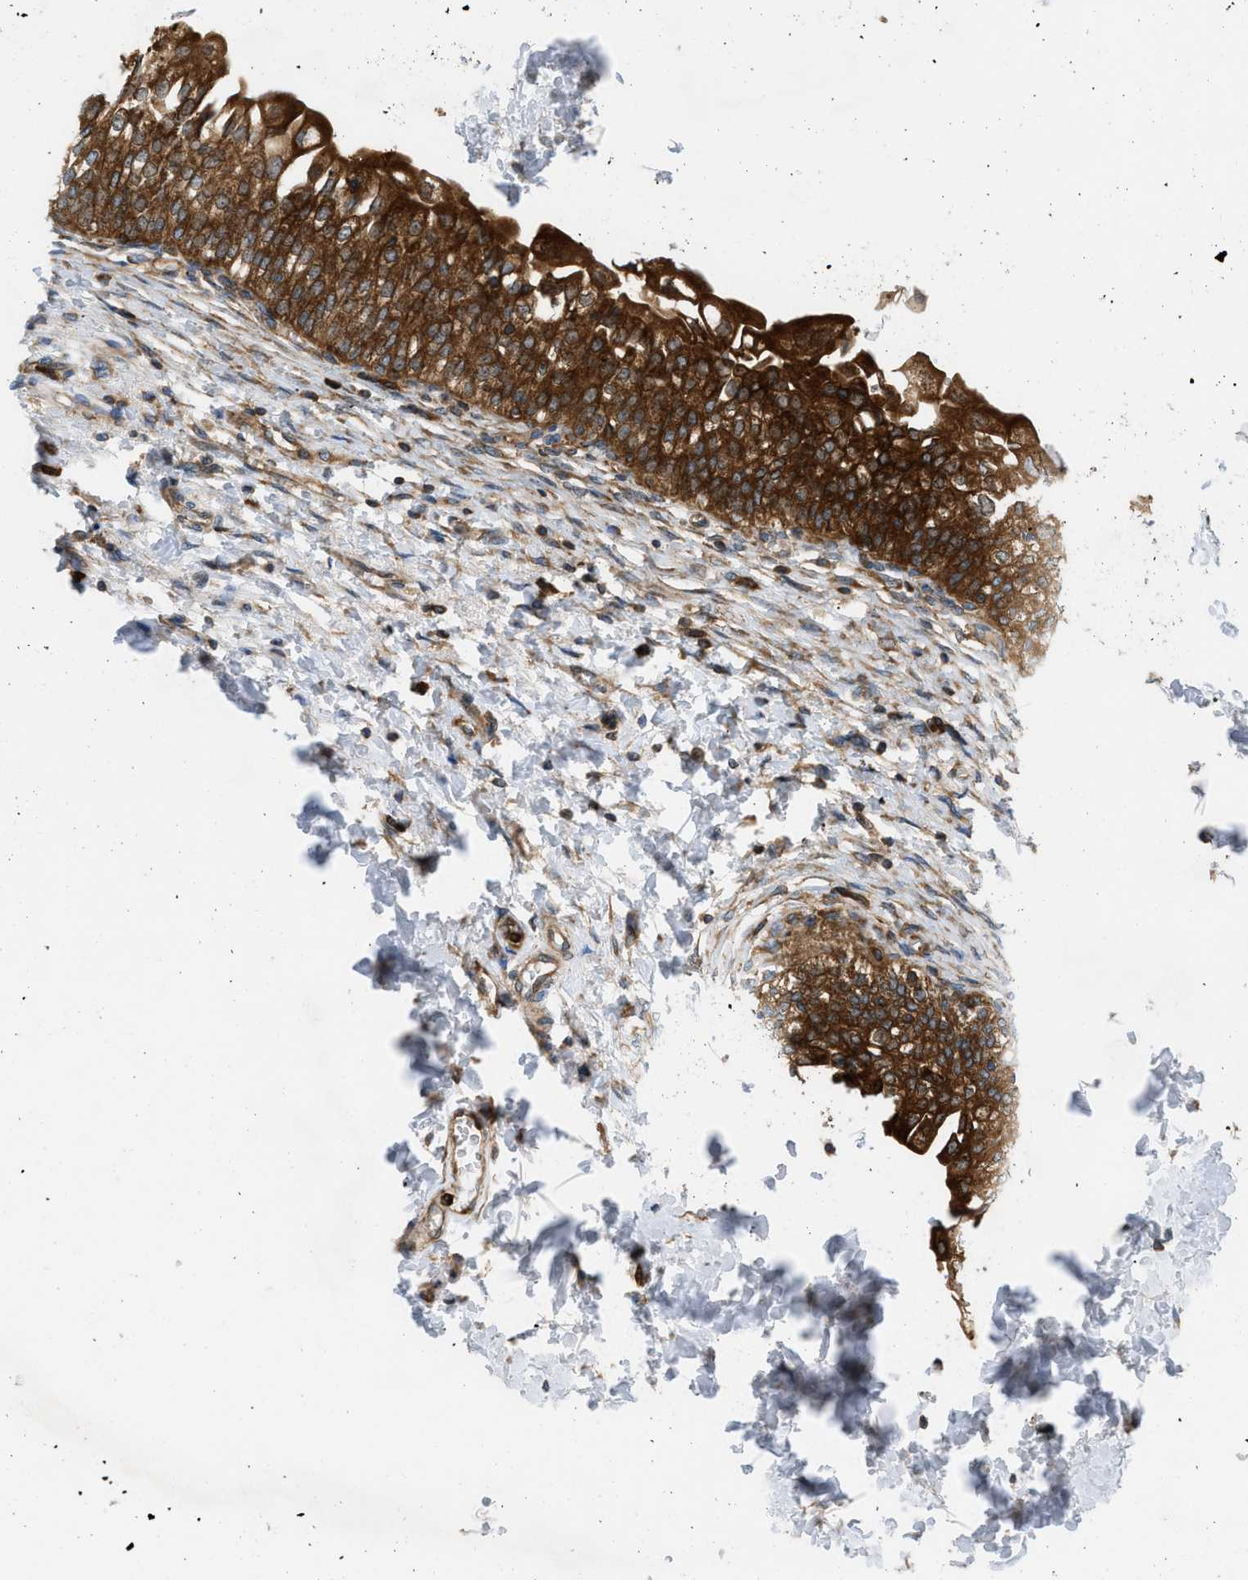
{"staining": {"intensity": "strong", "quantity": ">75%", "location": "cytoplasmic/membranous"}, "tissue": "urinary bladder", "cell_type": "Urothelial cells", "image_type": "normal", "snomed": [{"axis": "morphology", "description": "Normal tissue, NOS"}, {"axis": "topography", "description": "Urinary bladder"}], "caption": "Approximately >75% of urothelial cells in unremarkable human urinary bladder reveal strong cytoplasmic/membranous protein positivity as visualized by brown immunohistochemical staining.", "gene": "GPAT4", "patient": {"sex": "male", "age": 55}}